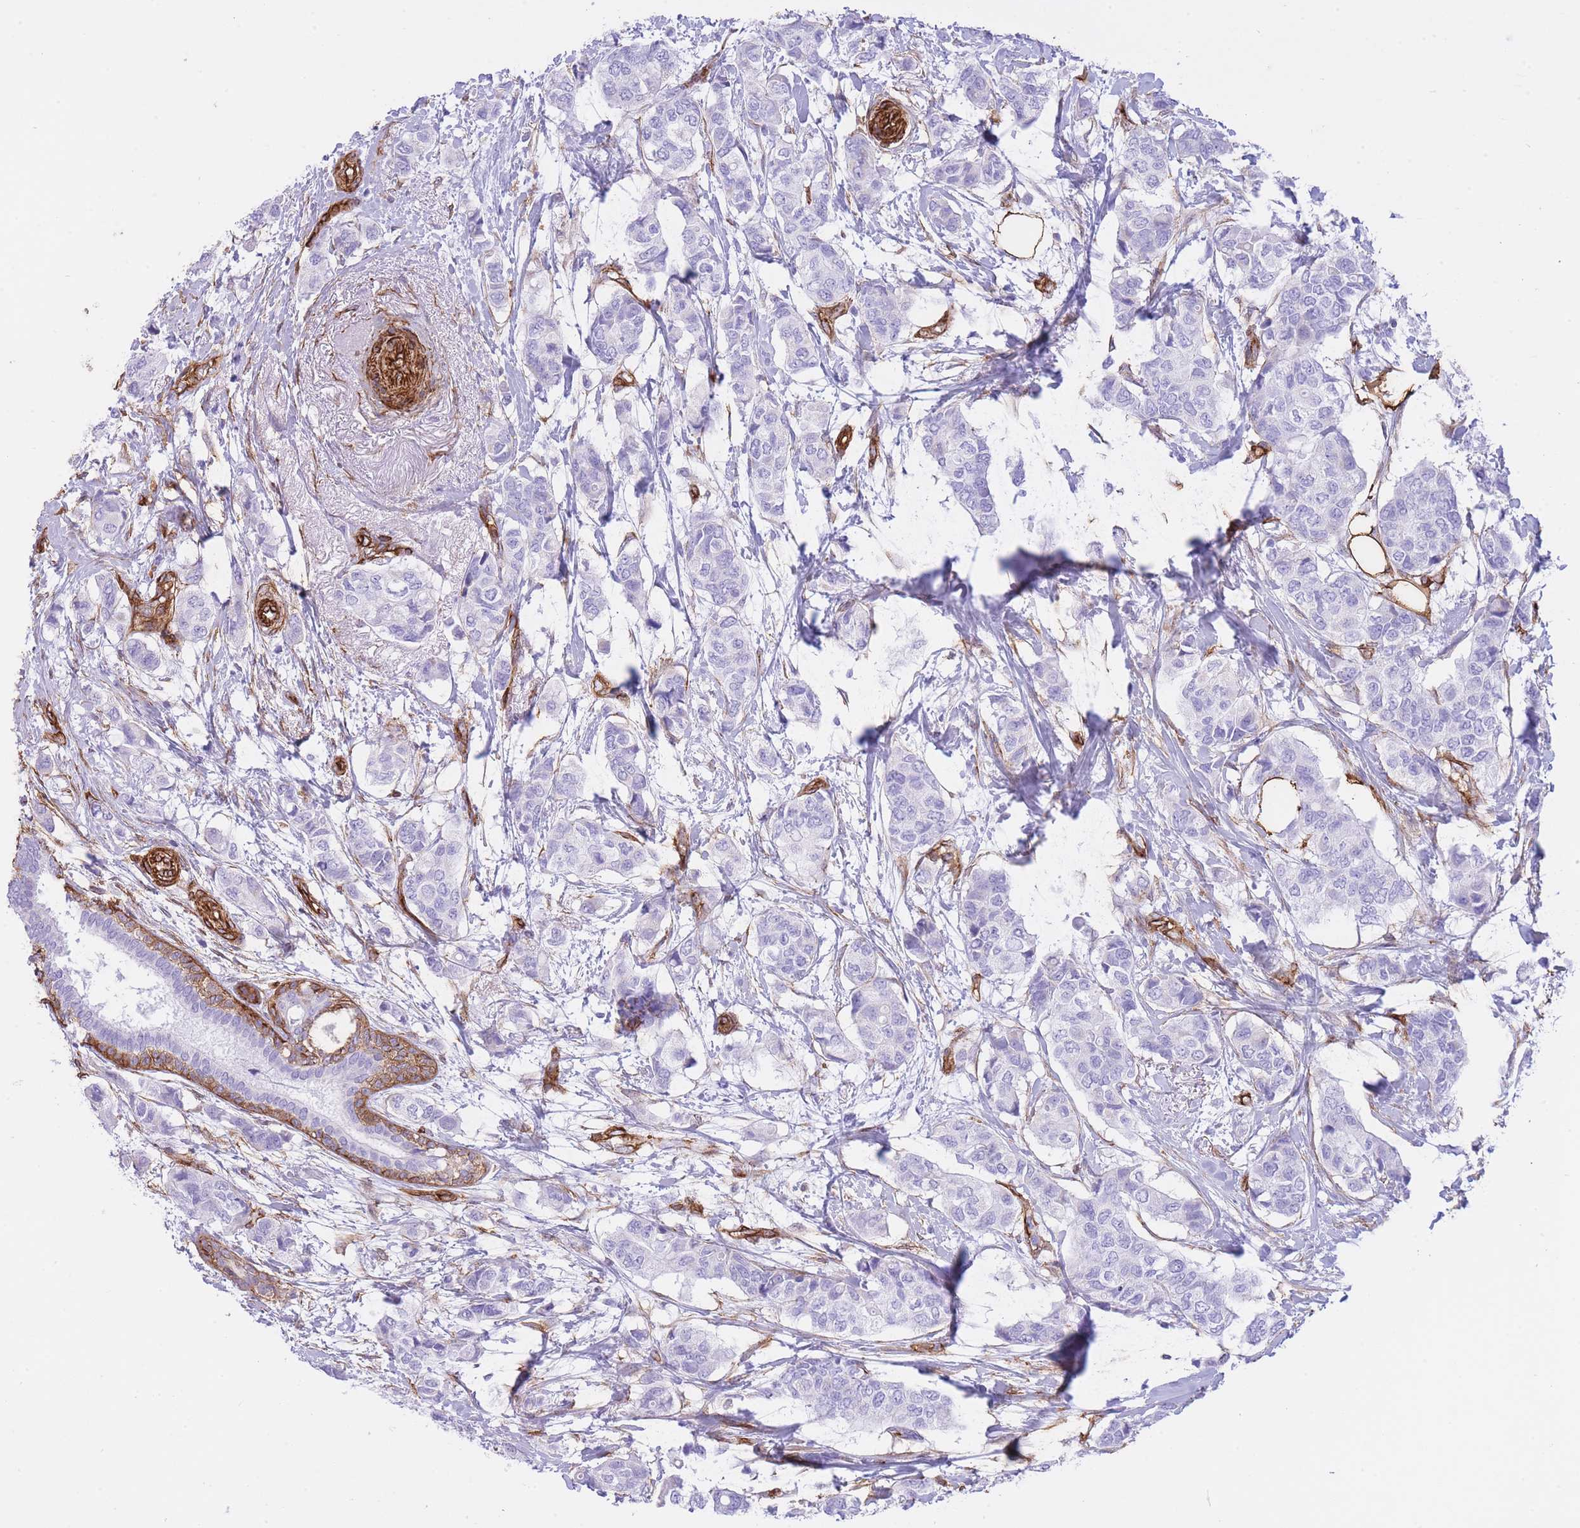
{"staining": {"intensity": "negative", "quantity": "none", "location": "none"}, "tissue": "breast cancer", "cell_type": "Tumor cells", "image_type": "cancer", "snomed": [{"axis": "morphology", "description": "Lobular carcinoma"}, {"axis": "topography", "description": "Breast"}], "caption": "Immunohistochemistry micrograph of neoplastic tissue: human breast lobular carcinoma stained with DAB (3,3'-diaminobenzidine) exhibits no significant protein positivity in tumor cells.", "gene": "CAVIN1", "patient": {"sex": "female", "age": 51}}